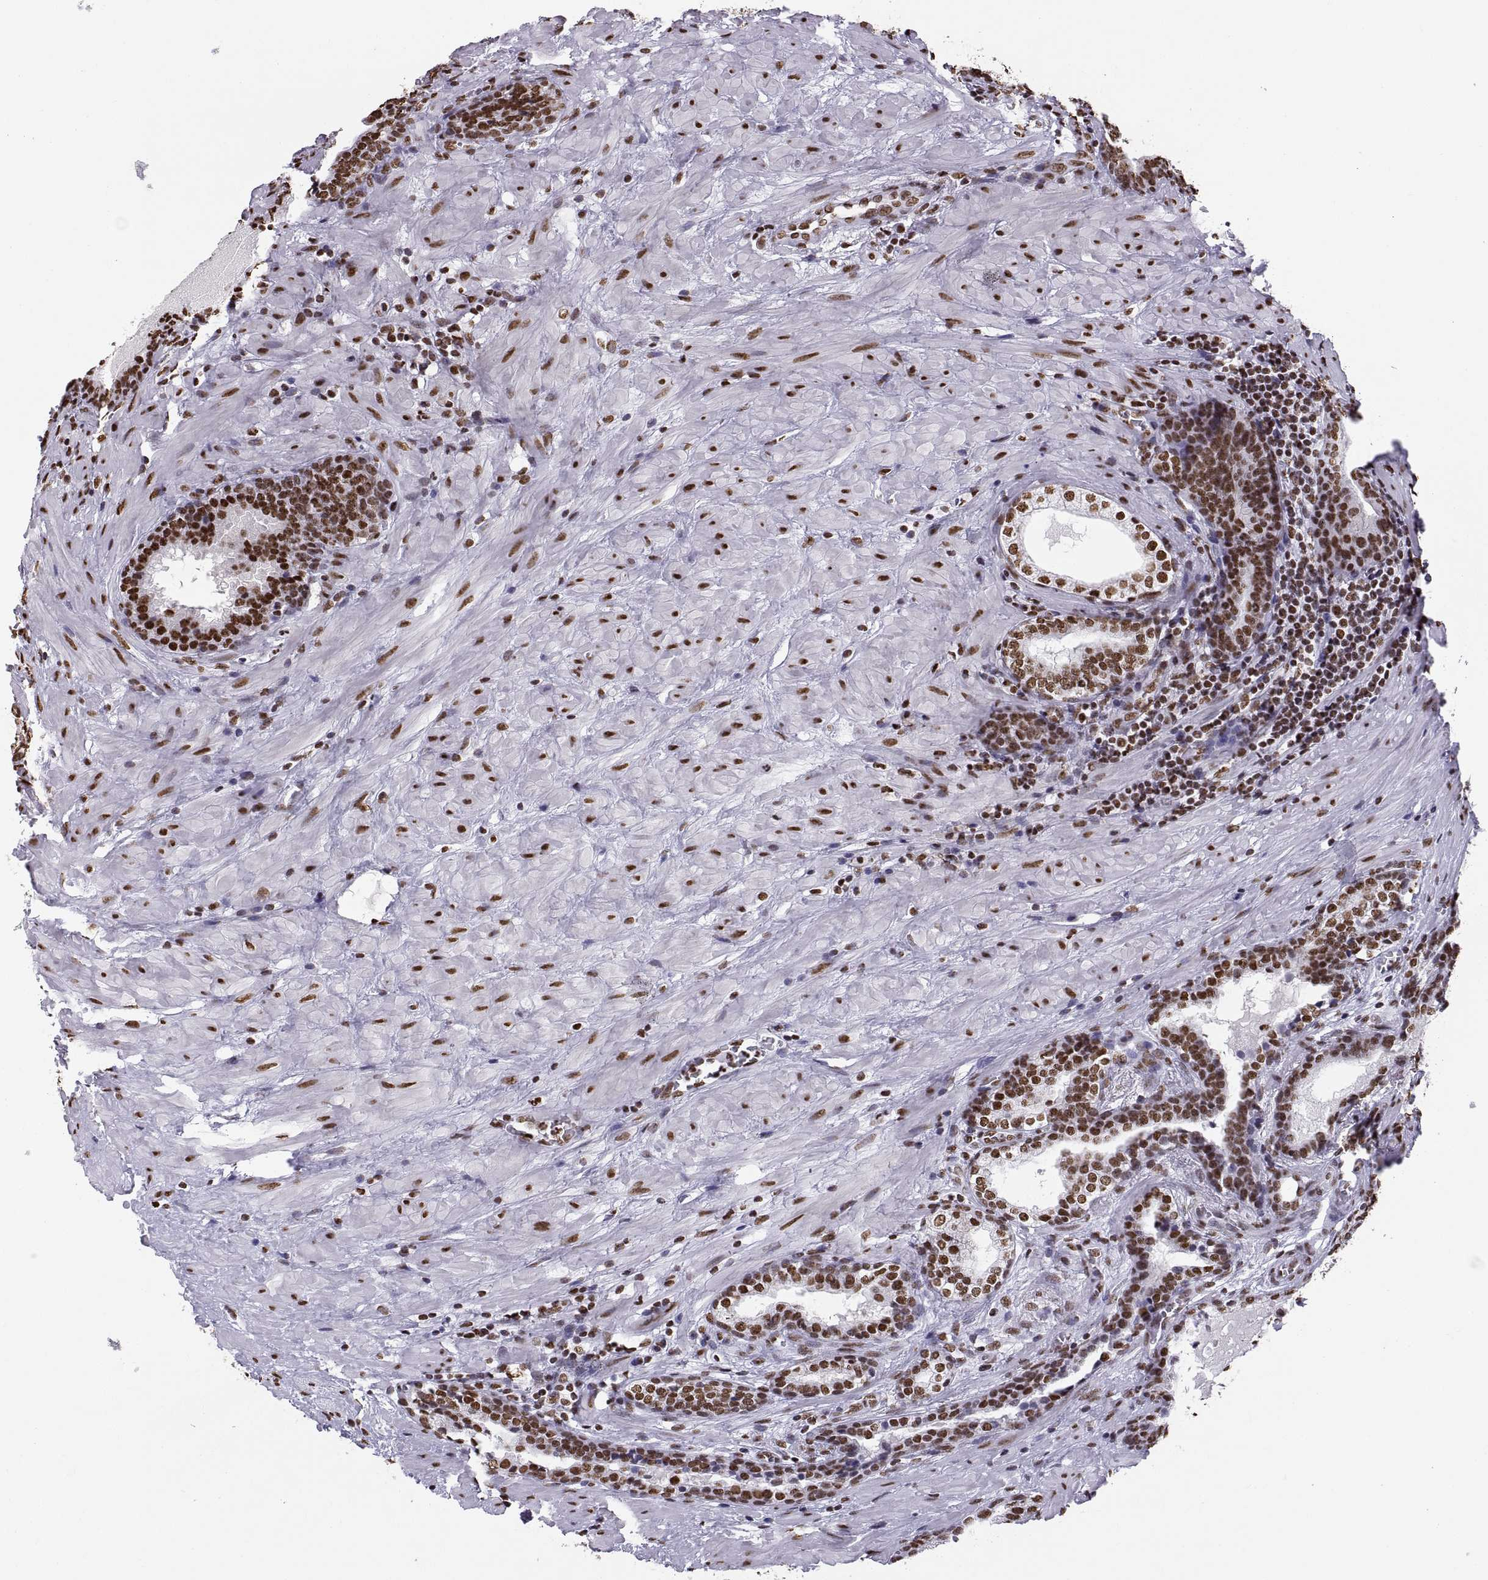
{"staining": {"intensity": "strong", "quantity": ">75%", "location": "nuclear"}, "tissue": "prostate cancer", "cell_type": "Tumor cells", "image_type": "cancer", "snomed": [{"axis": "morphology", "description": "Adenocarcinoma, NOS"}, {"axis": "topography", "description": "Prostate and seminal vesicle, NOS"}], "caption": "About >75% of tumor cells in prostate cancer (adenocarcinoma) display strong nuclear protein positivity as visualized by brown immunohistochemical staining.", "gene": "SNAI1", "patient": {"sex": "male", "age": 63}}